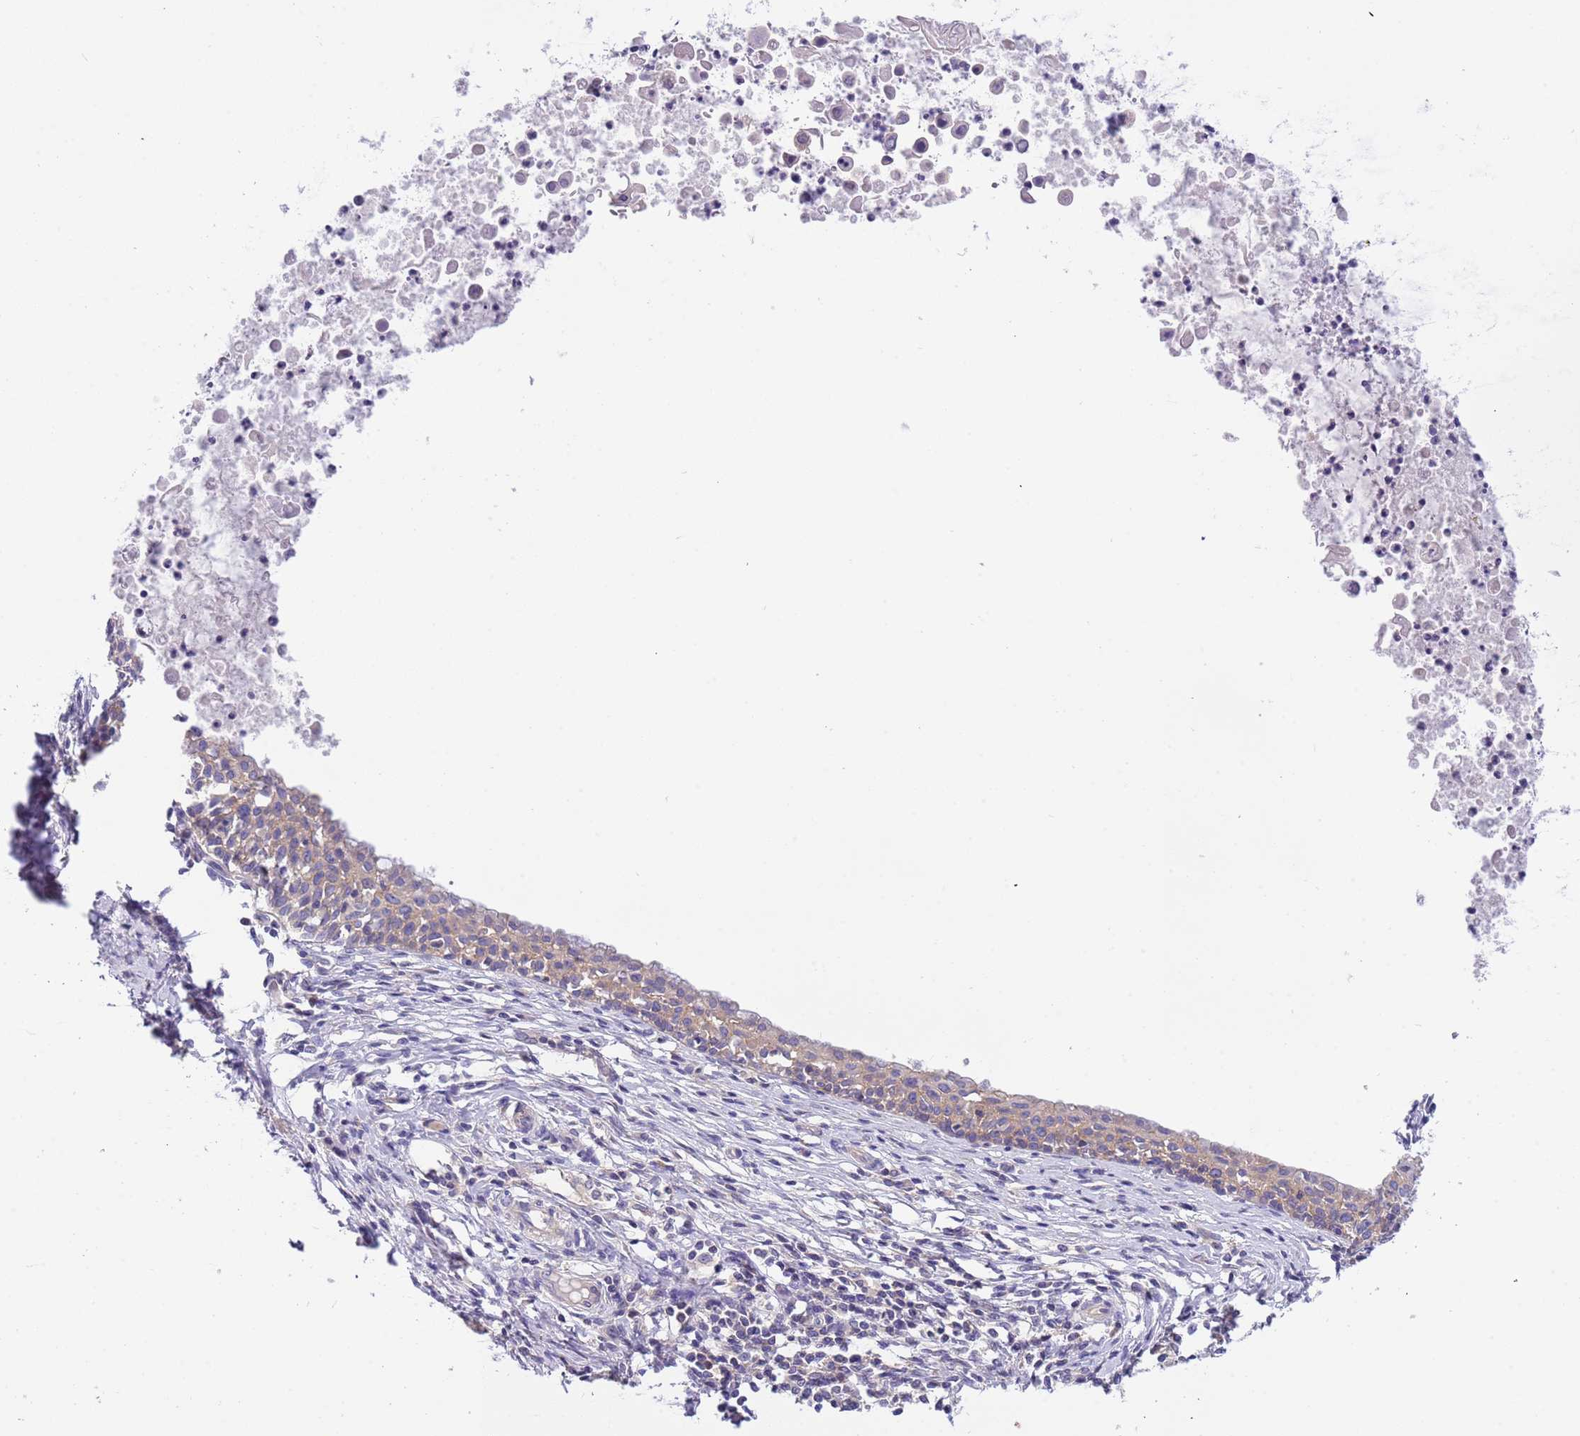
{"staining": {"intensity": "moderate", "quantity": "25%-75%", "location": "cytoplasmic/membranous"}, "tissue": "cervical cancer", "cell_type": "Tumor cells", "image_type": "cancer", "snomed": [{"axis": "morphology", "description": "Squamous cell carcinoma, NOS"}, {"axis": "topography", "description": "Cervix"}], "caption": "Cervical squamous cell carcinoma stained for a protein displays moderate cytoplasmic/membranous positivity in tumor cells. (Brightfield microscopy of DAB IHC at high magnification).", "gene": "STIP1", "patient": {"sex": "female", "age": 52}}